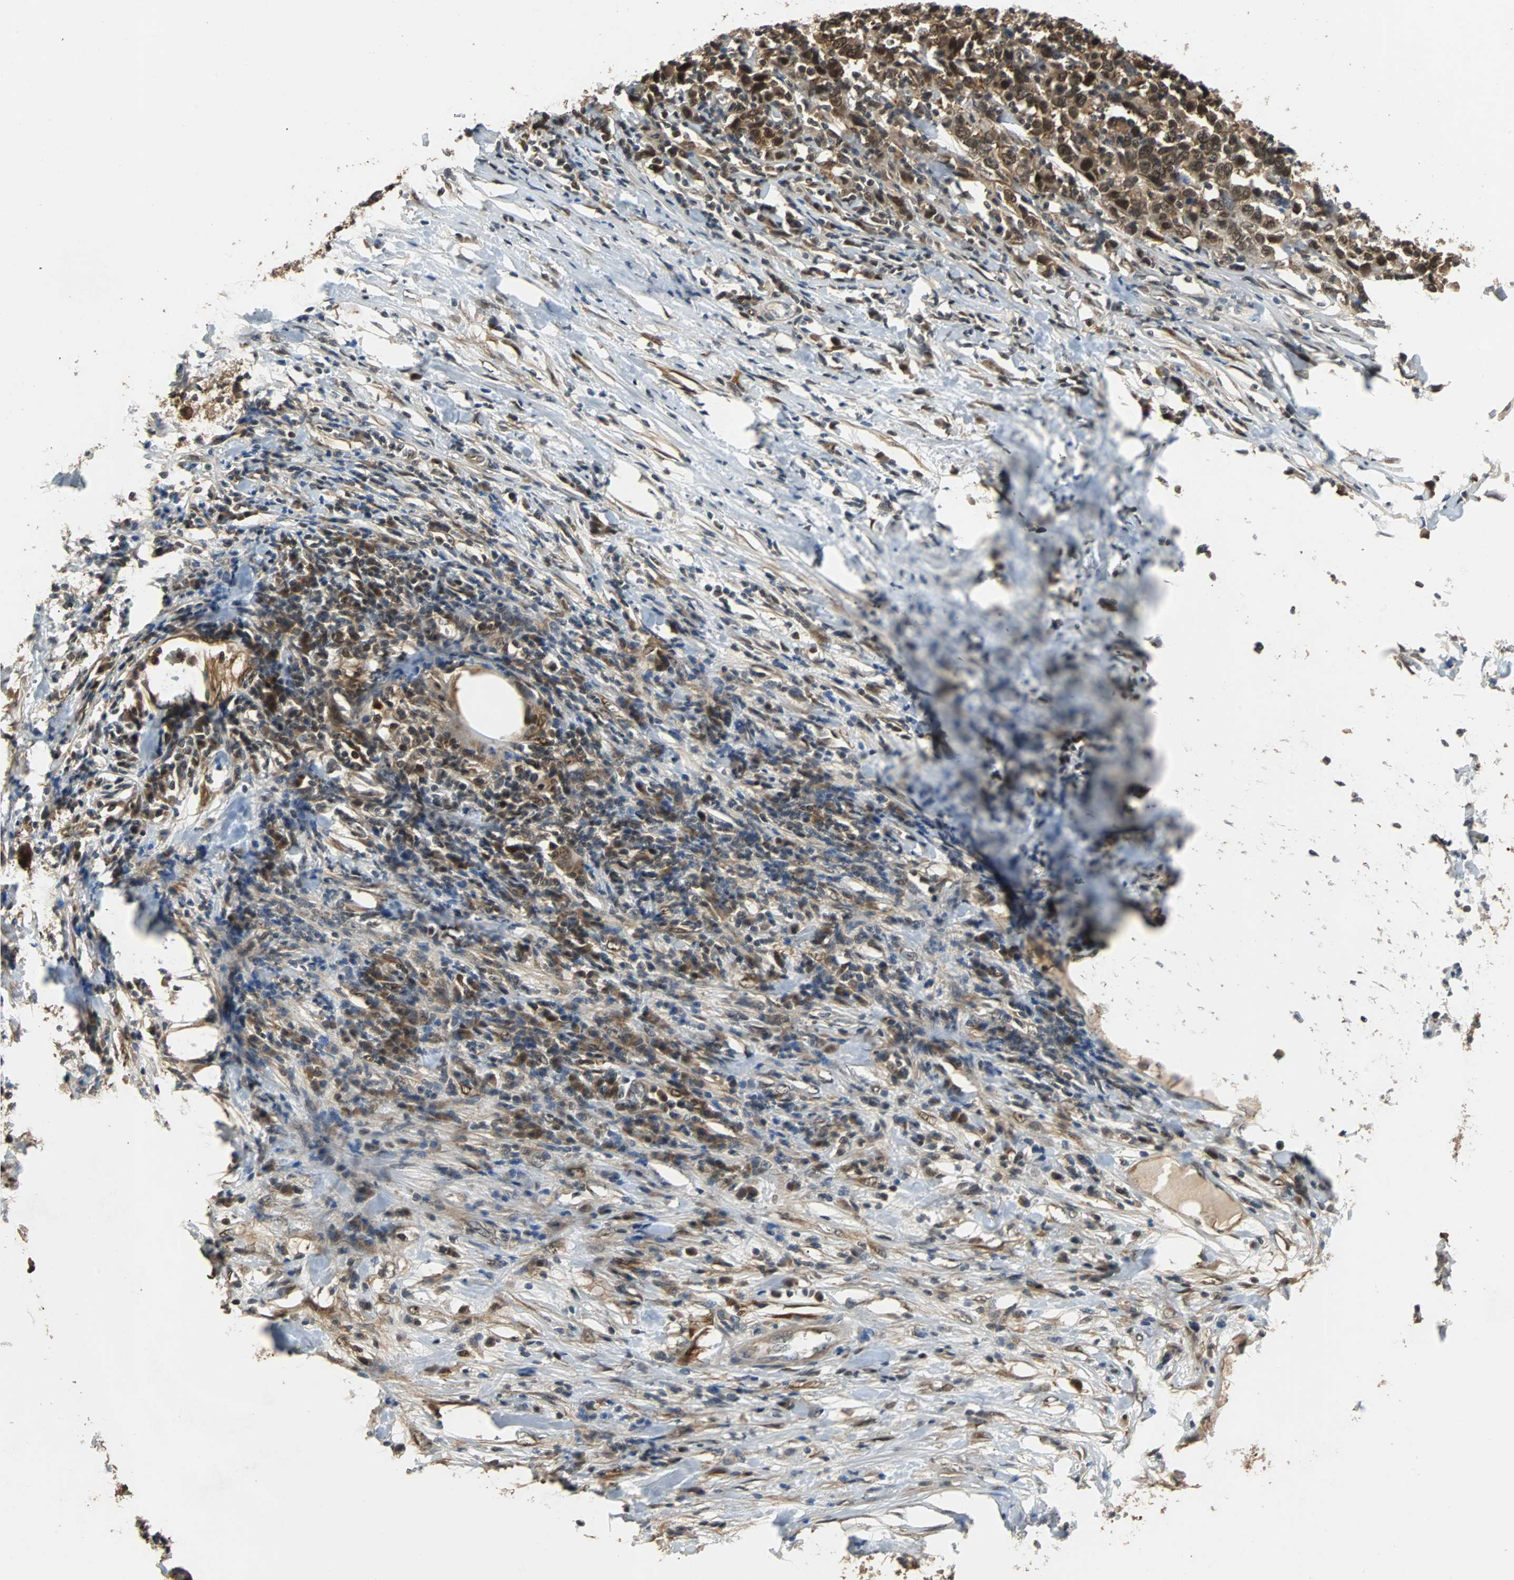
{"staining": {"intensity": "strong", "quantity": ">75%", "location": "cytoplasmic/membranous,nuclear"}, "tissue": "urothelial cancer", "cell_type": "Tumor cells", "image_type": "cancer", "snomed": [{"axis": "morphology", "description": "Urothelial carcinoma, High grade"}, {"axis": "topography", "description": "Urinary bladder"}], "caption": "IHC of urothelial carcinoma (high-grade) exhibits high levels of strong cytoplasmic/membranous and nuclear staining in about >75% of tumor cells. (brown staining indicates protein expression, while blue staining denotes nuclei).", "gene": "PRDX6", "patient": {"sex": "male", "age": 61}}